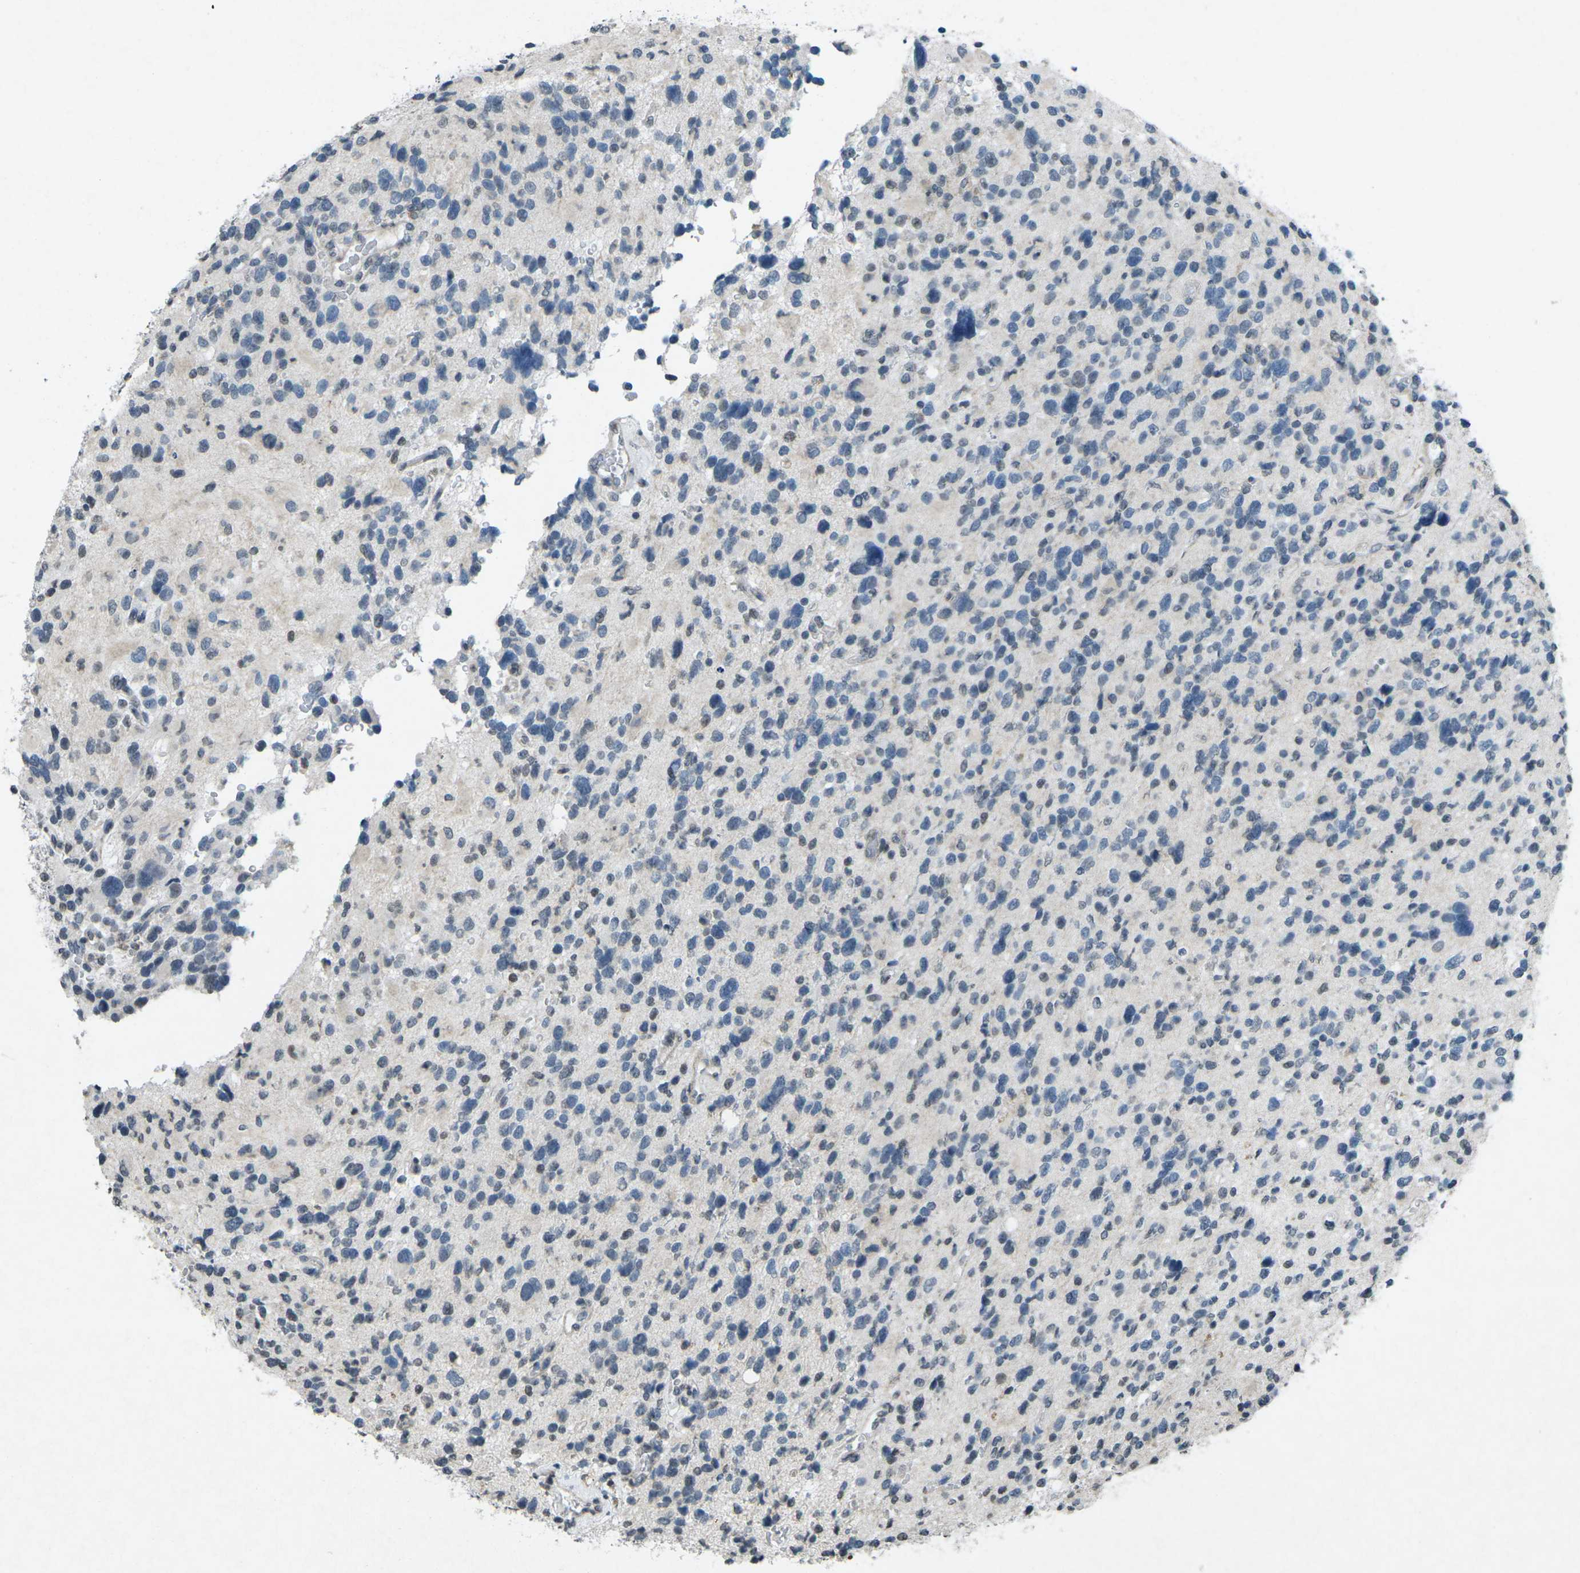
{"staining": {"intensity": "weak", "quantity": "<25%", "location": "nuclear"}, "tissue": "glioma", "cell_type": "Tumor cells", "image_type": "cancer", "snomed": [{"axis": "morphology", "description": "Glioma, malignant, High grade"}, {"axis": "topography", "description": "Brain"}], "caption": "Tumor cells show no significant staining in glioma.", "gene": "TFR2", "patient": {"sex": "male", "age": 48}}